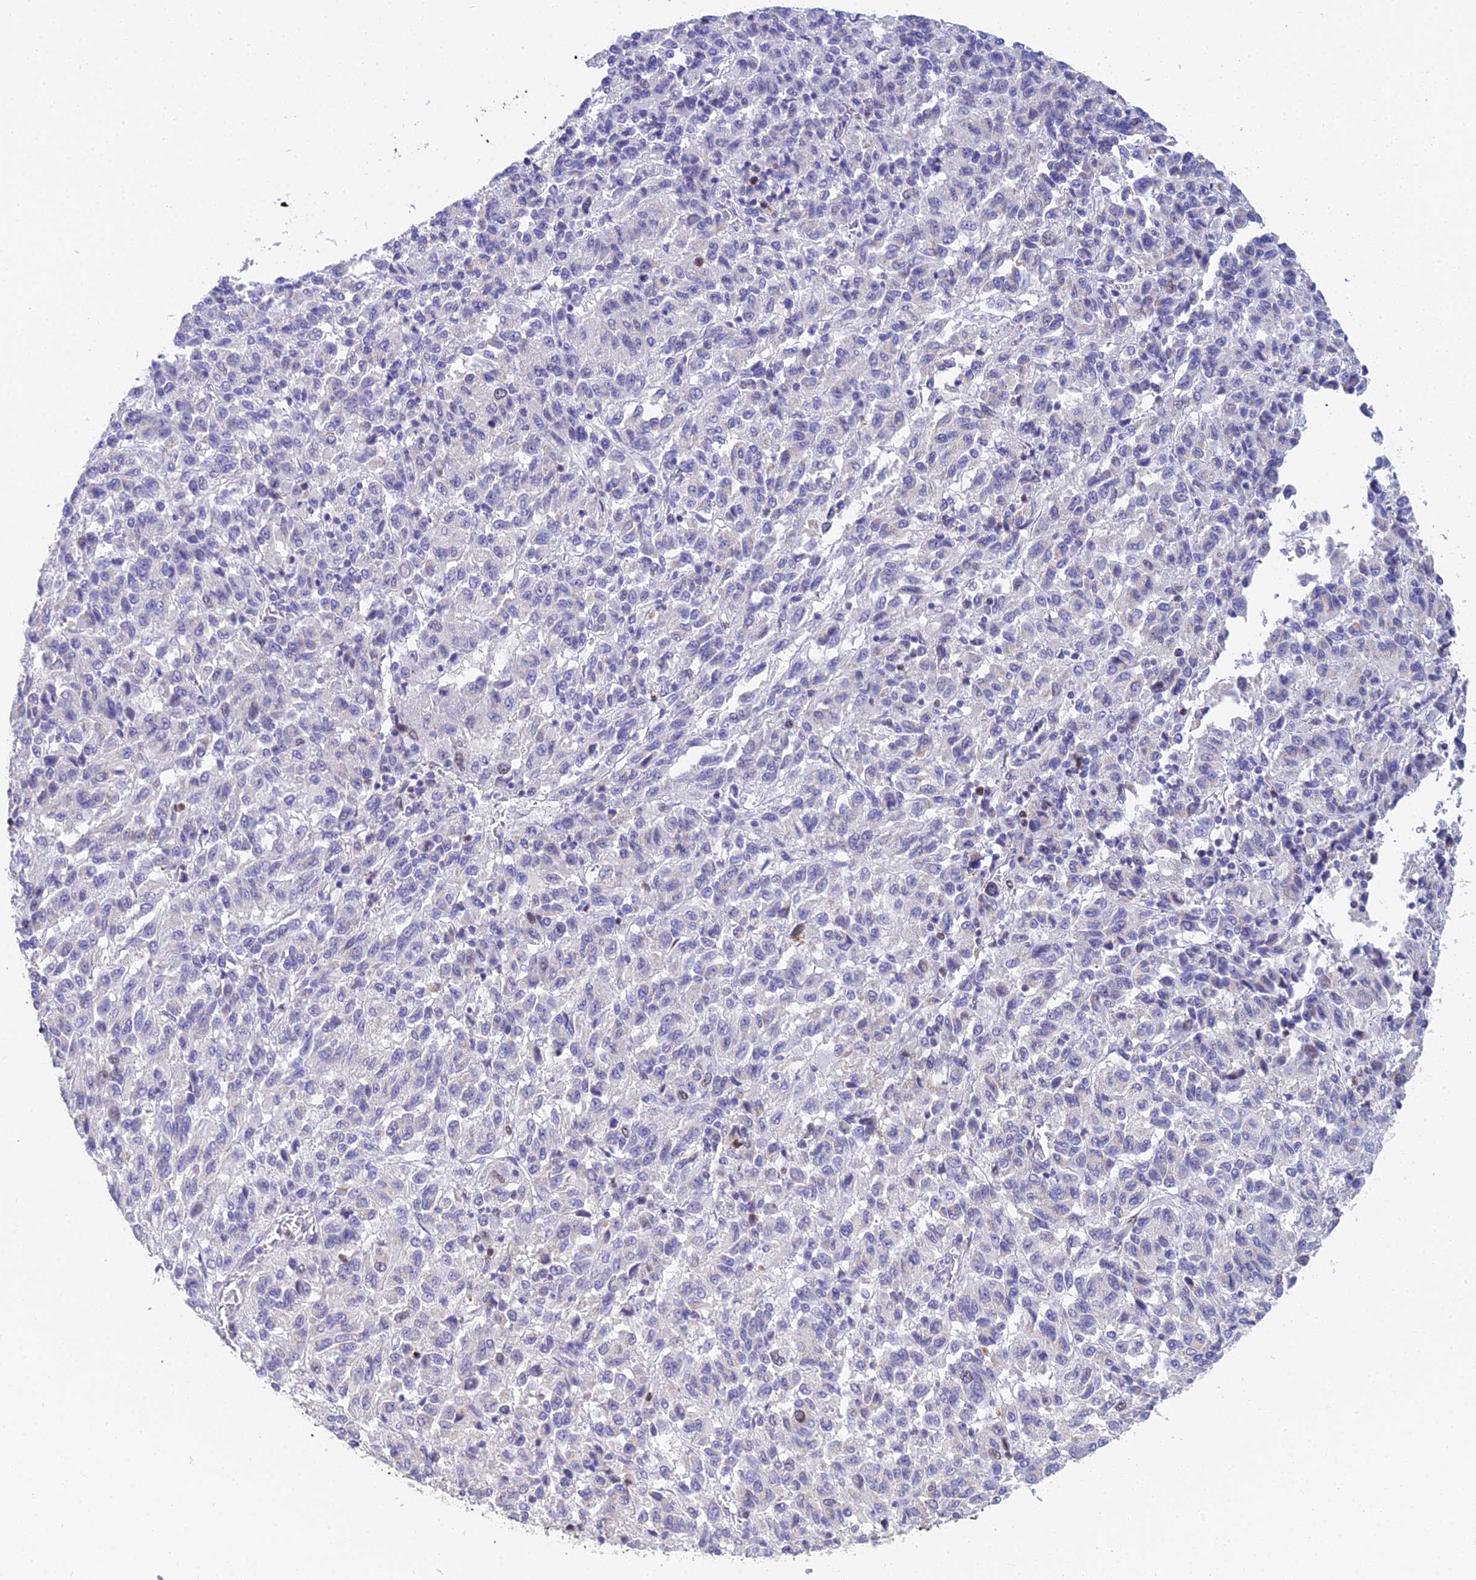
{"staining": {"intensity": "negative", "quantity": "none", "location": "none"}, "tissue": "melanoma", "cell_type": "Tumor cells", "image_type": "cancer", "snomed": [{"axis": "morphology", "description": "Malignant melanoma, Metastatic site"}, {"axis": "topography", "description": "Lung"}], "caption": "Image shows no significant protein positivity in tumor cells of melanoma. (DAB immunohistochemistry (IHC) visualized using brightfield microscopy, high magnification).", "gene": "MCM2", "patient": {"sex": "male", "age": 64}}